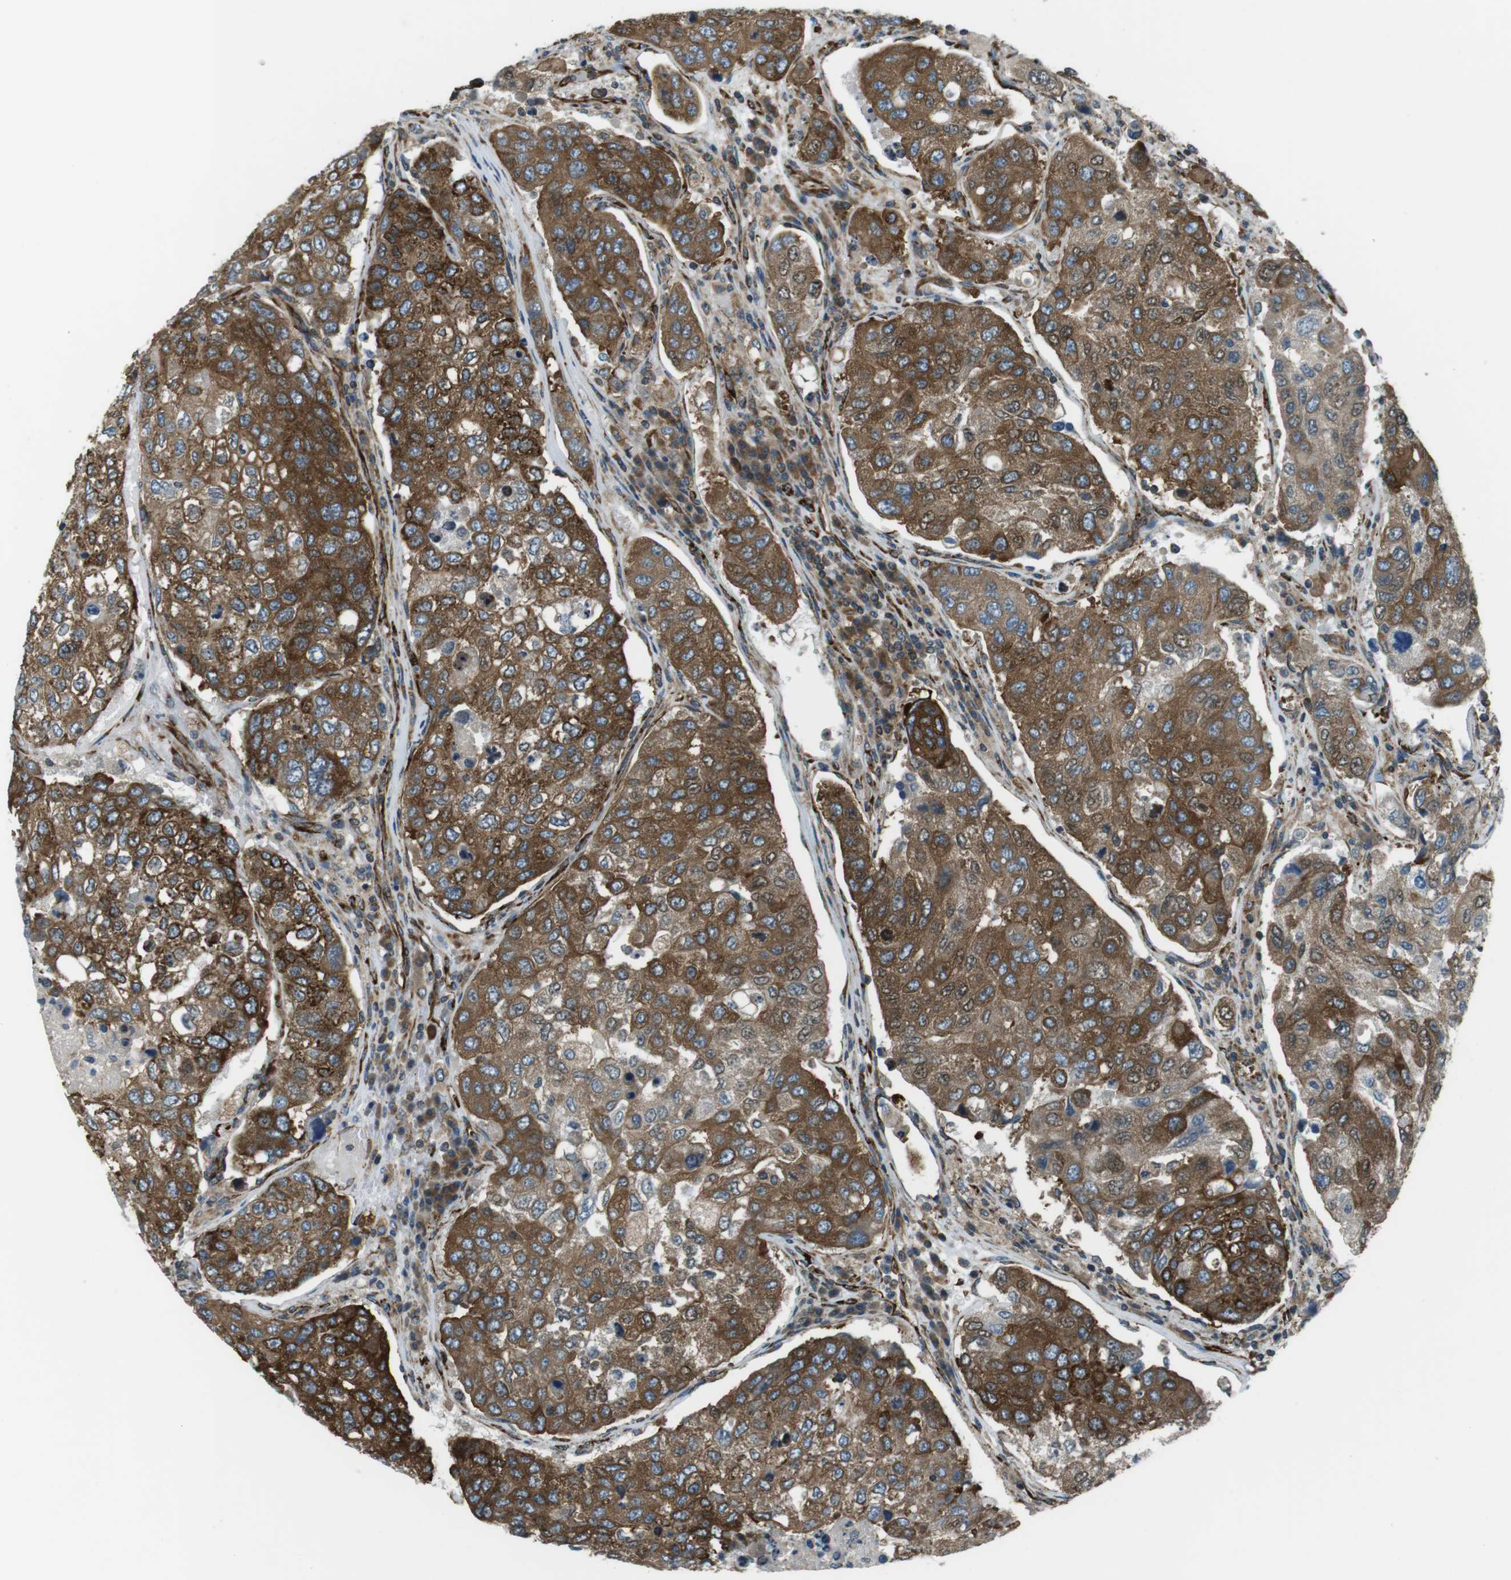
{"staining": {"intensity": "strong", "quantity": ">75%", "location": "cytoplasmic/membranous"}, "tissue": "urothelial cancer", "cell_type": "Tumor cells", "image_type": "cancer", "snomed": [{"axis": "morphology", "description": "Urothelial carcinoma, High grade"}, {"axis": "topography", "description": "Lymph node"}, {"axis": "topography", "description": "Urinary bladder"}], "caption": "This is a photomicrograph of immunohistochemistry (IHC) staining of urothelial cancer, which shows strong staining in the cytoplasmic/membranous of tumor cells.", "gene": "KTN1", "patient": {"sex": "male", "age": 51}}